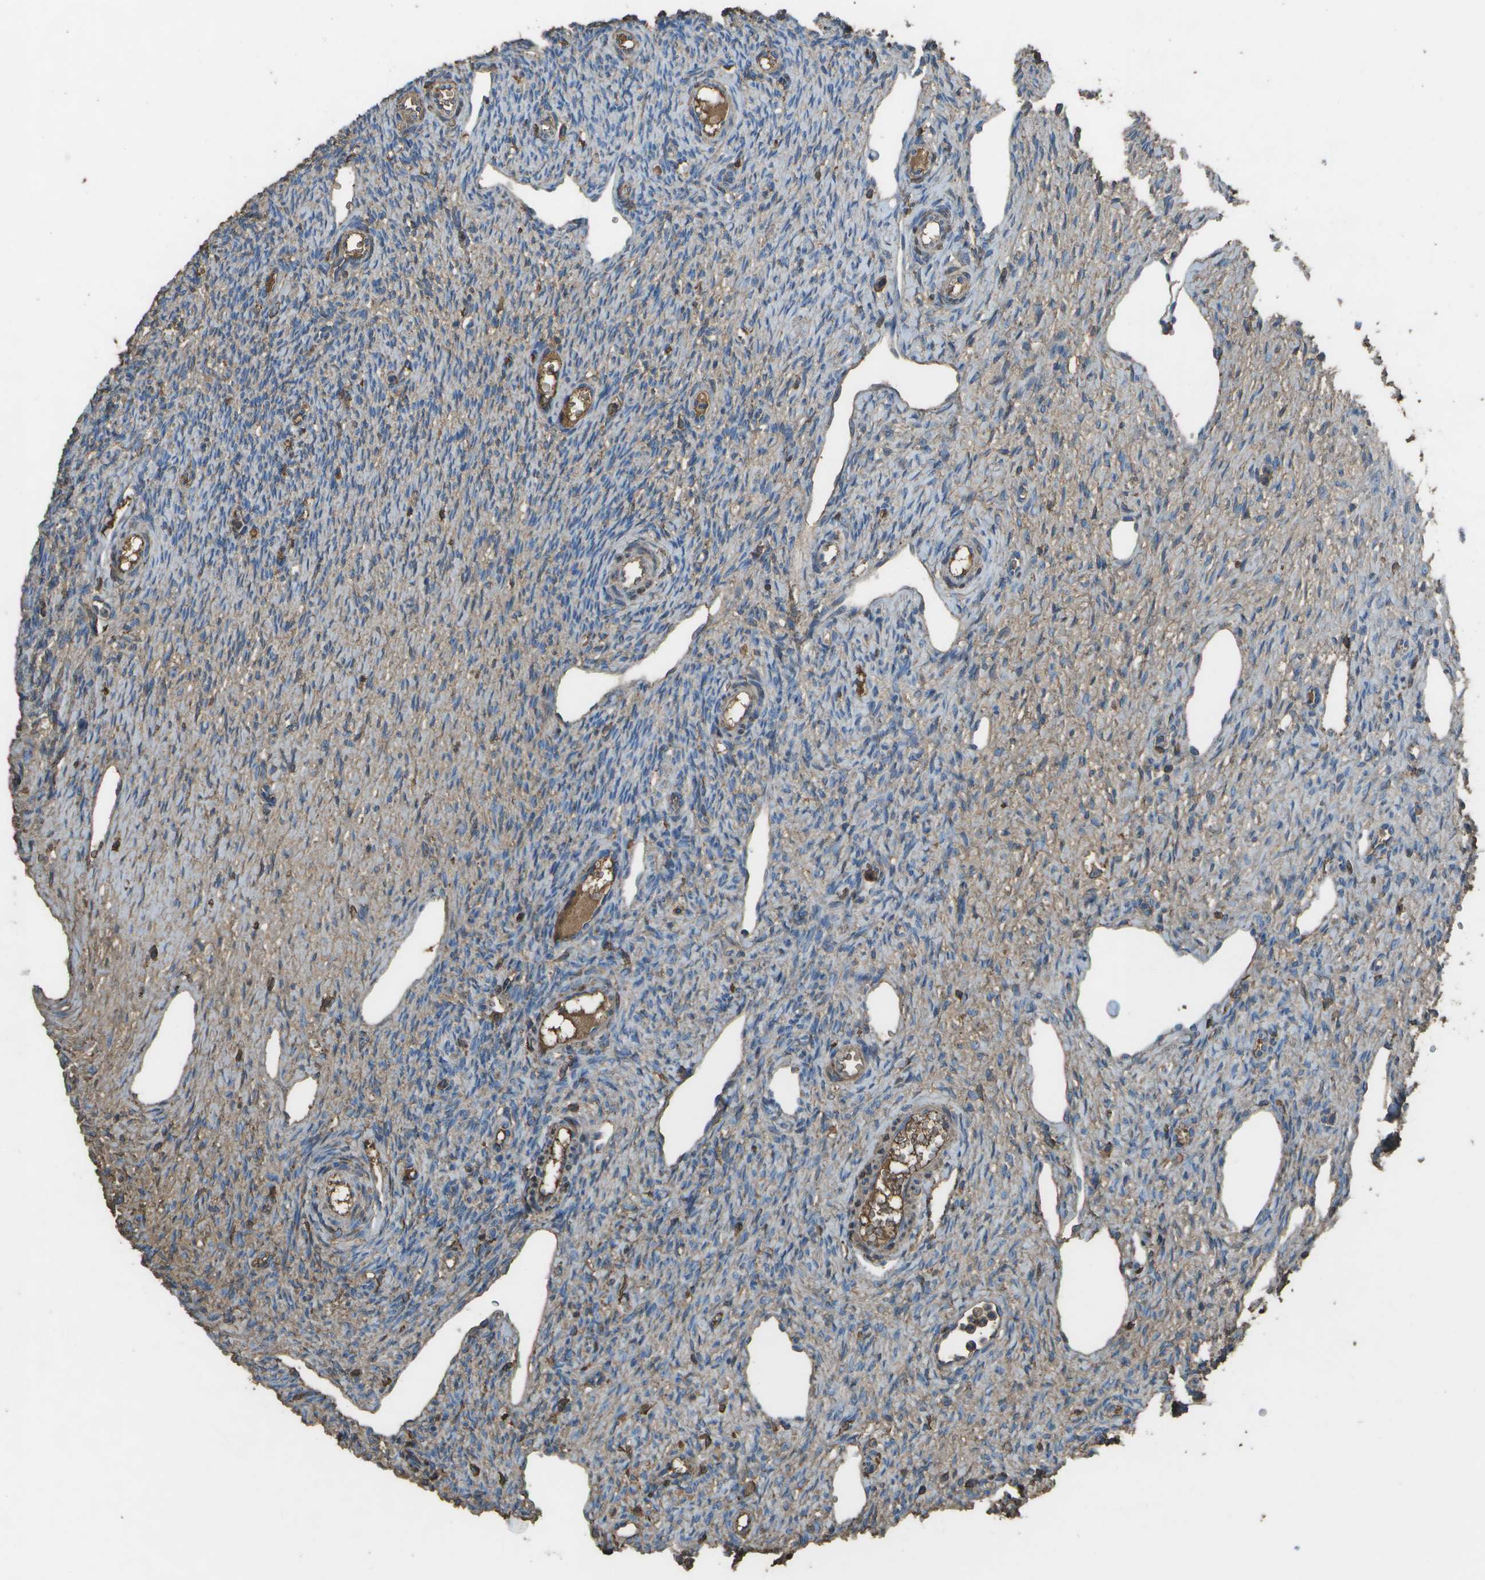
{"staining": {"intensity": "weak", "quantity": "25%-75%", "location": "cytoplasmic/membranous"}, "tissue": "ovary", "cell_type": "Ovarian stroma cells", "image_type": "normal", "snomed": [{"axis": "morphology", "description": "Normal tissue, NOS"}, {"axis": "topography", "description": "Ovary"}], "caption": "Ovarian stroma cells exhibit low levels of weak cytoplasmic/membranous positivity in about 25%-75% of cells in normal ovary.", "gene": "CYP4F11", "patient": {"sex": "female", "age": 33}}